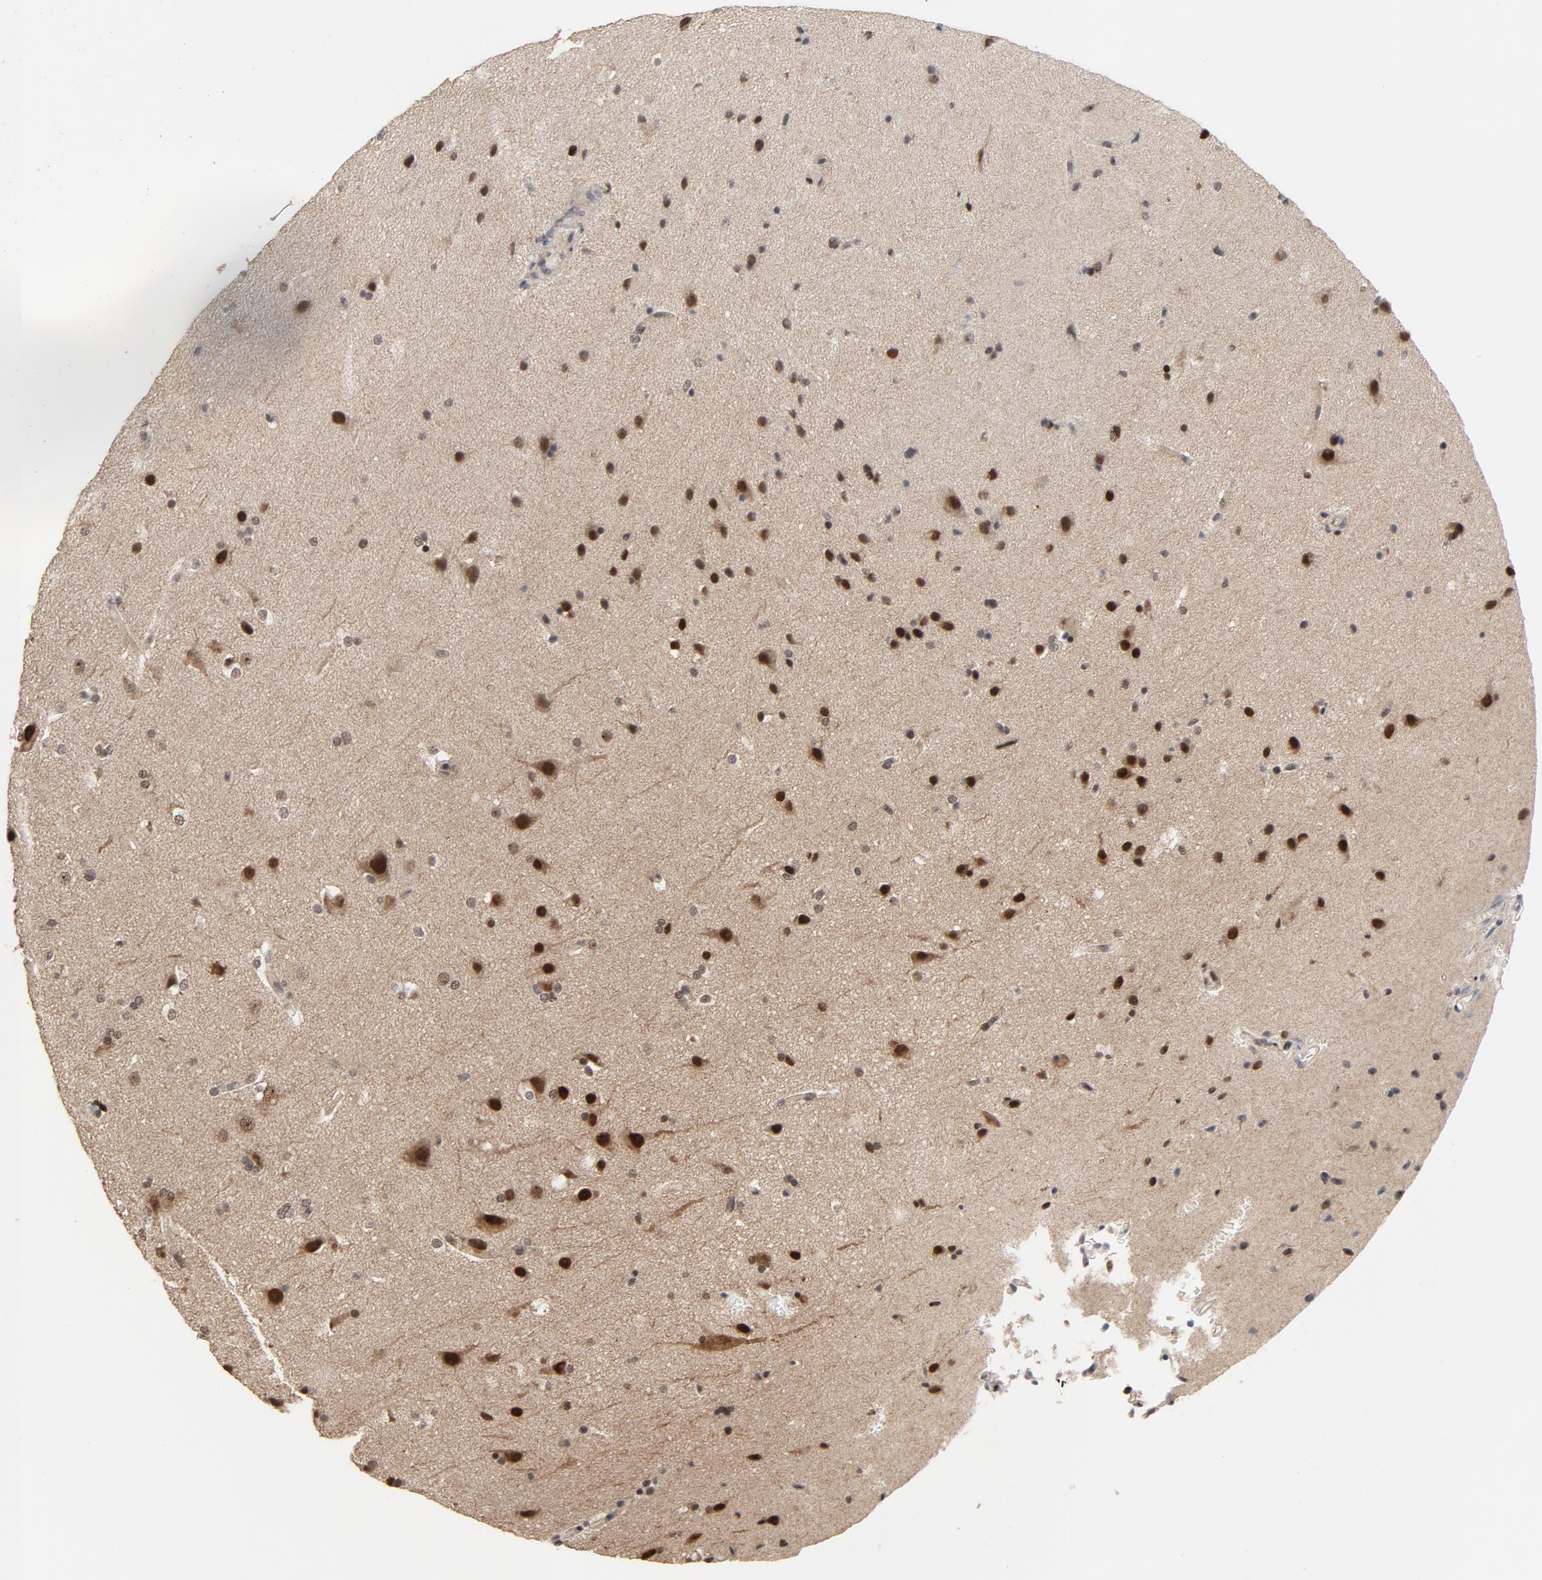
{"staining": {"intensity": "strong", "quantity": ">75%", "location": "nuclear"}, "tissue": "glioma", "cell_type": "Tumor cells", "image_type": "cancer", "snomed": [{"axis": "morphology", "description": "Glioma, malignant, Low grade"}, {"axis": "topography", "description": "Cerebral cortex"}], "caption": "Immunohistochemical staining of human malignant glioma (low-grade) shows strong nuclear protein staining in approximately >75% of tumor cells. Immunohistochemistry stains the protein in brown and the nuclei are stained blue.", "gene": "TP53RK", "patient": {"sex": "female", "age": 47}}